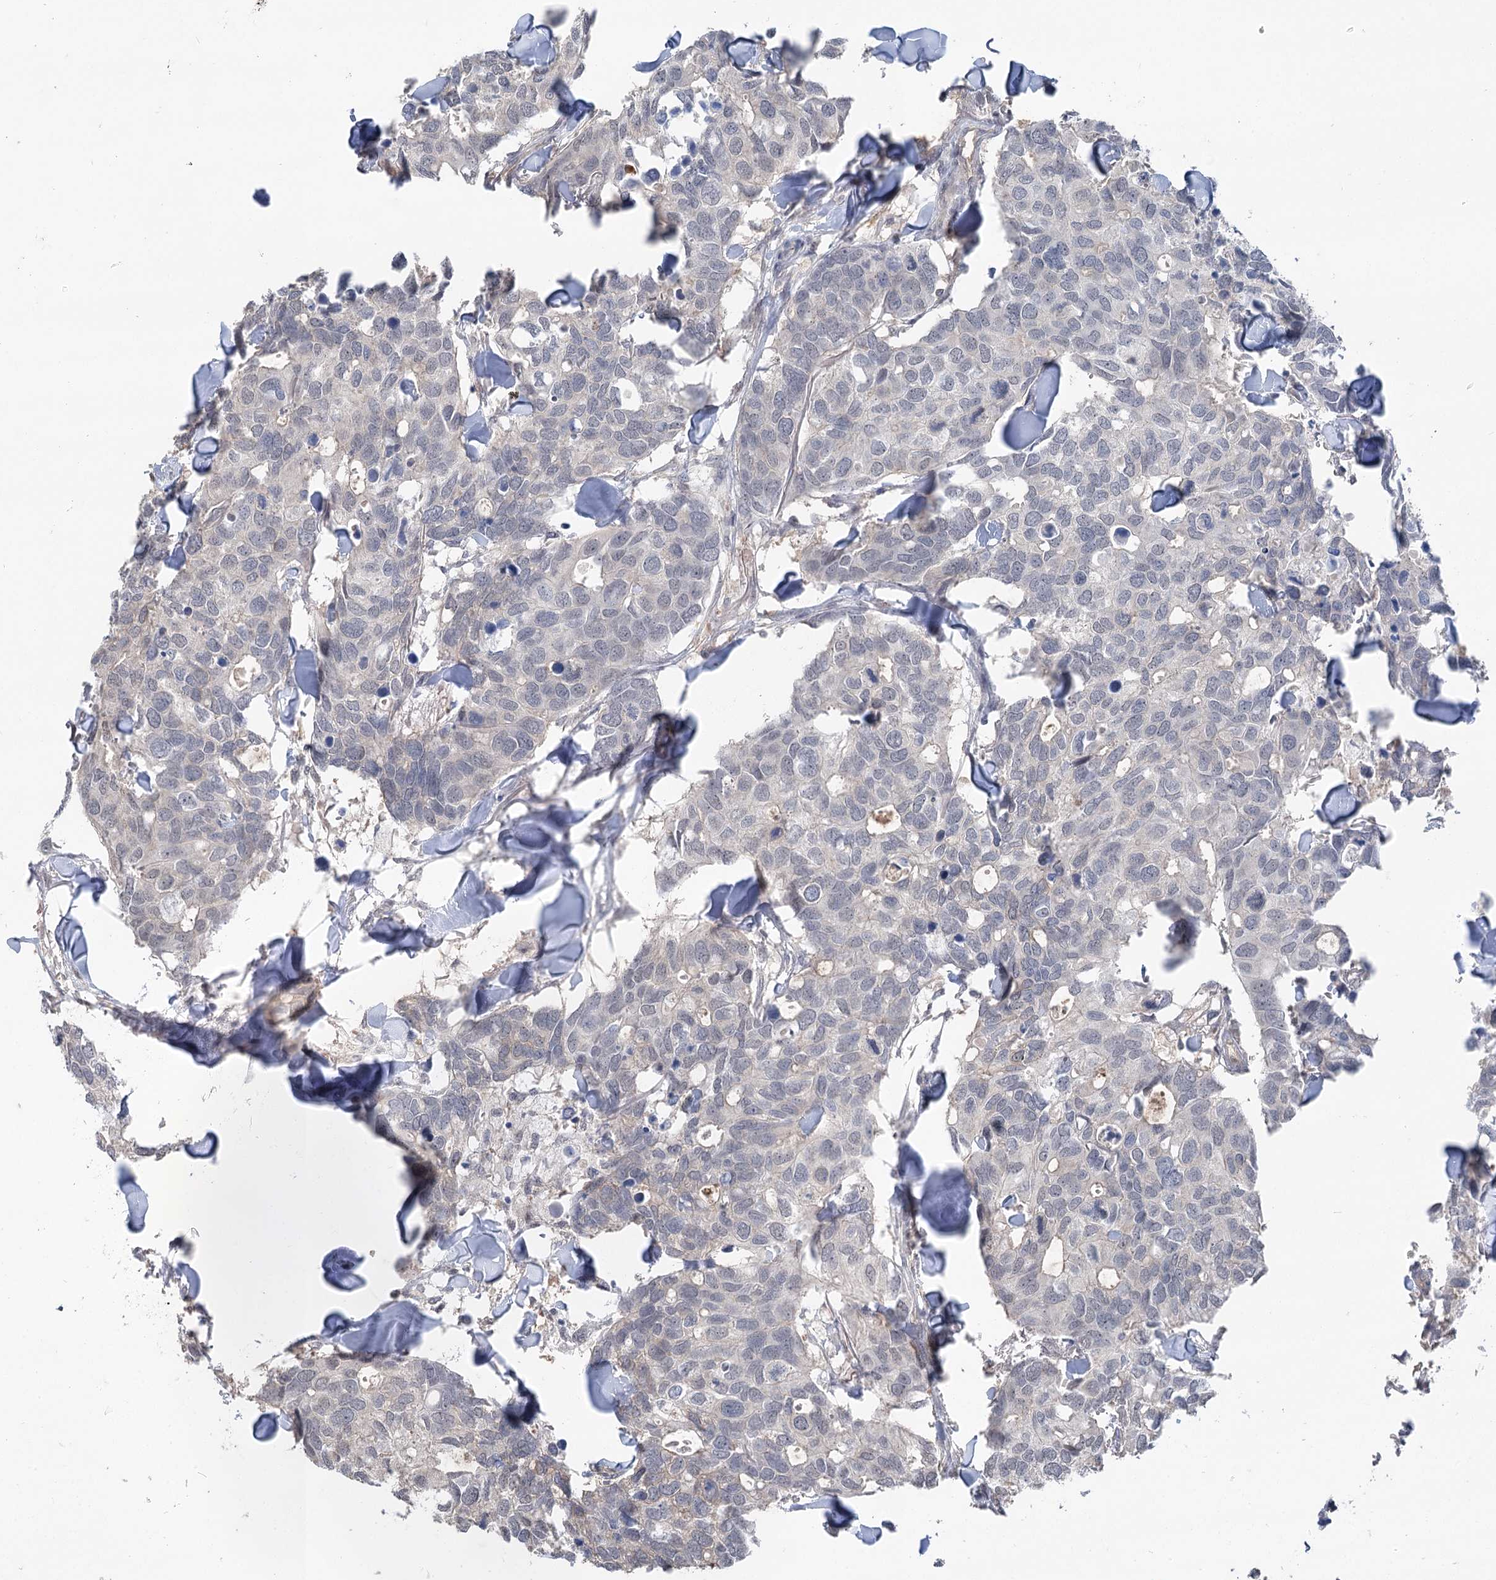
{"staining": {"intensity": "negative", "quantity": "none", "location": "none"}, "tissue": "breast cancer", "cell_type": "Tumor cells", "image_type": "cancer", "snomed": [{"axis": "morphology", "description": "Duct carcinoma"}, {"axis": "topography", "description": "Breast"}], "caption": "Immunohistochemical staining of human intraductal carcinoma (breast) demonstrates no significant staining in tumor cells.", "gene": "CCSER2", "patient": {"sex": "female", "age": 83}}